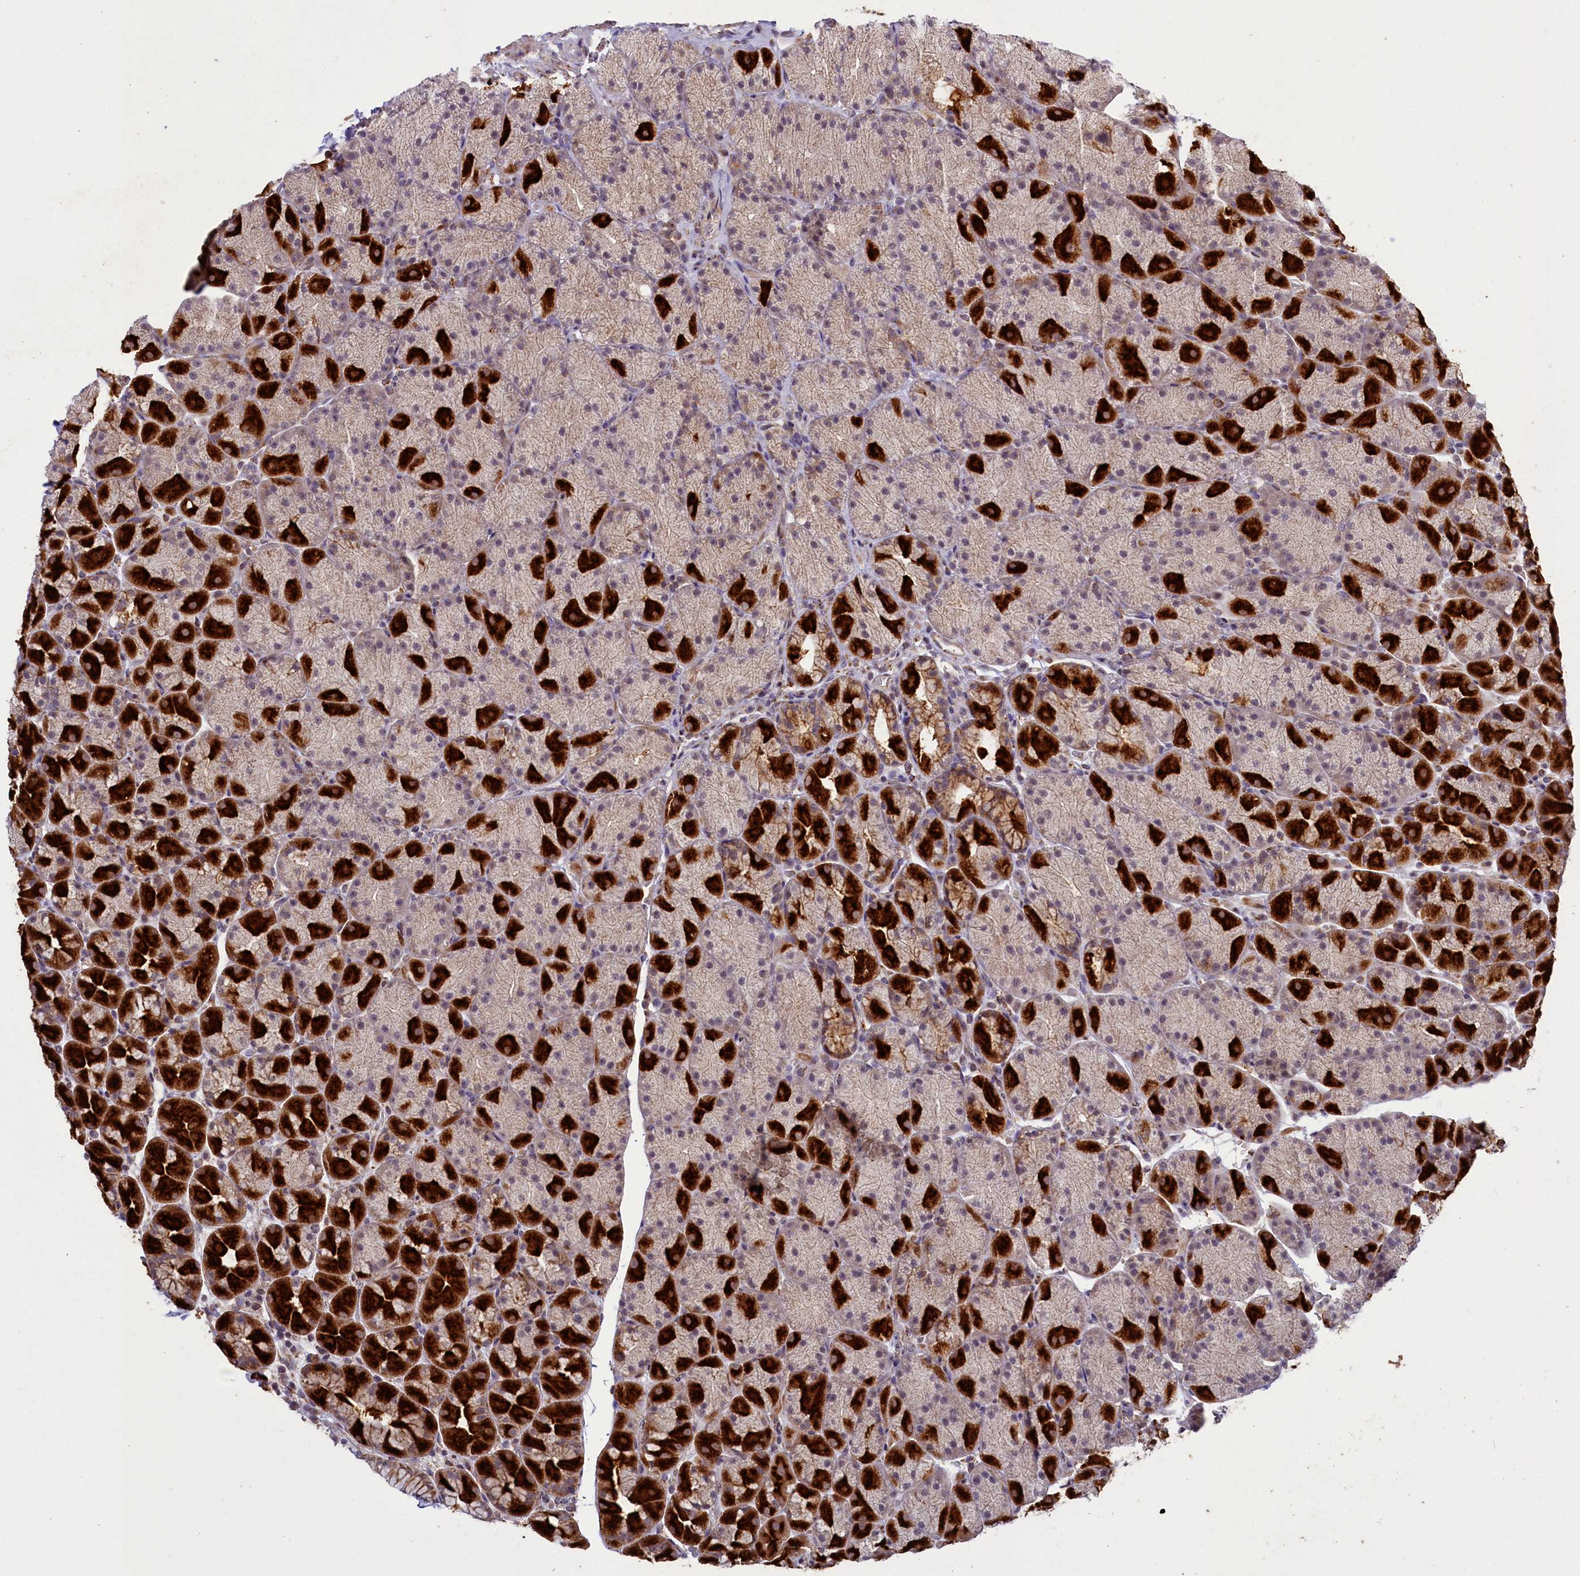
{"staining": {"intensity": "strong", "quantity": "25%-75%", "location": "cytoplasmic/membranous"}, "tissue": "stomach", "cell_type": "Glandular cells", "image_type": "normal", "snomed": [{"axis": "morphology", "description": "Normal tissue, NOS"}, {"axis": "topography", "description": "Stomach, upper"}, {"axis": "topography", "description": "Stomach, lower"}], "caption": "Human stomach stained for a protein (brown) displays strong cytoplasmic/membranous positive staining in approximately 25%-75% of glandular cells.", "gene": "DYNC2H1", "patient": {"sex": "male", "age": 67}}